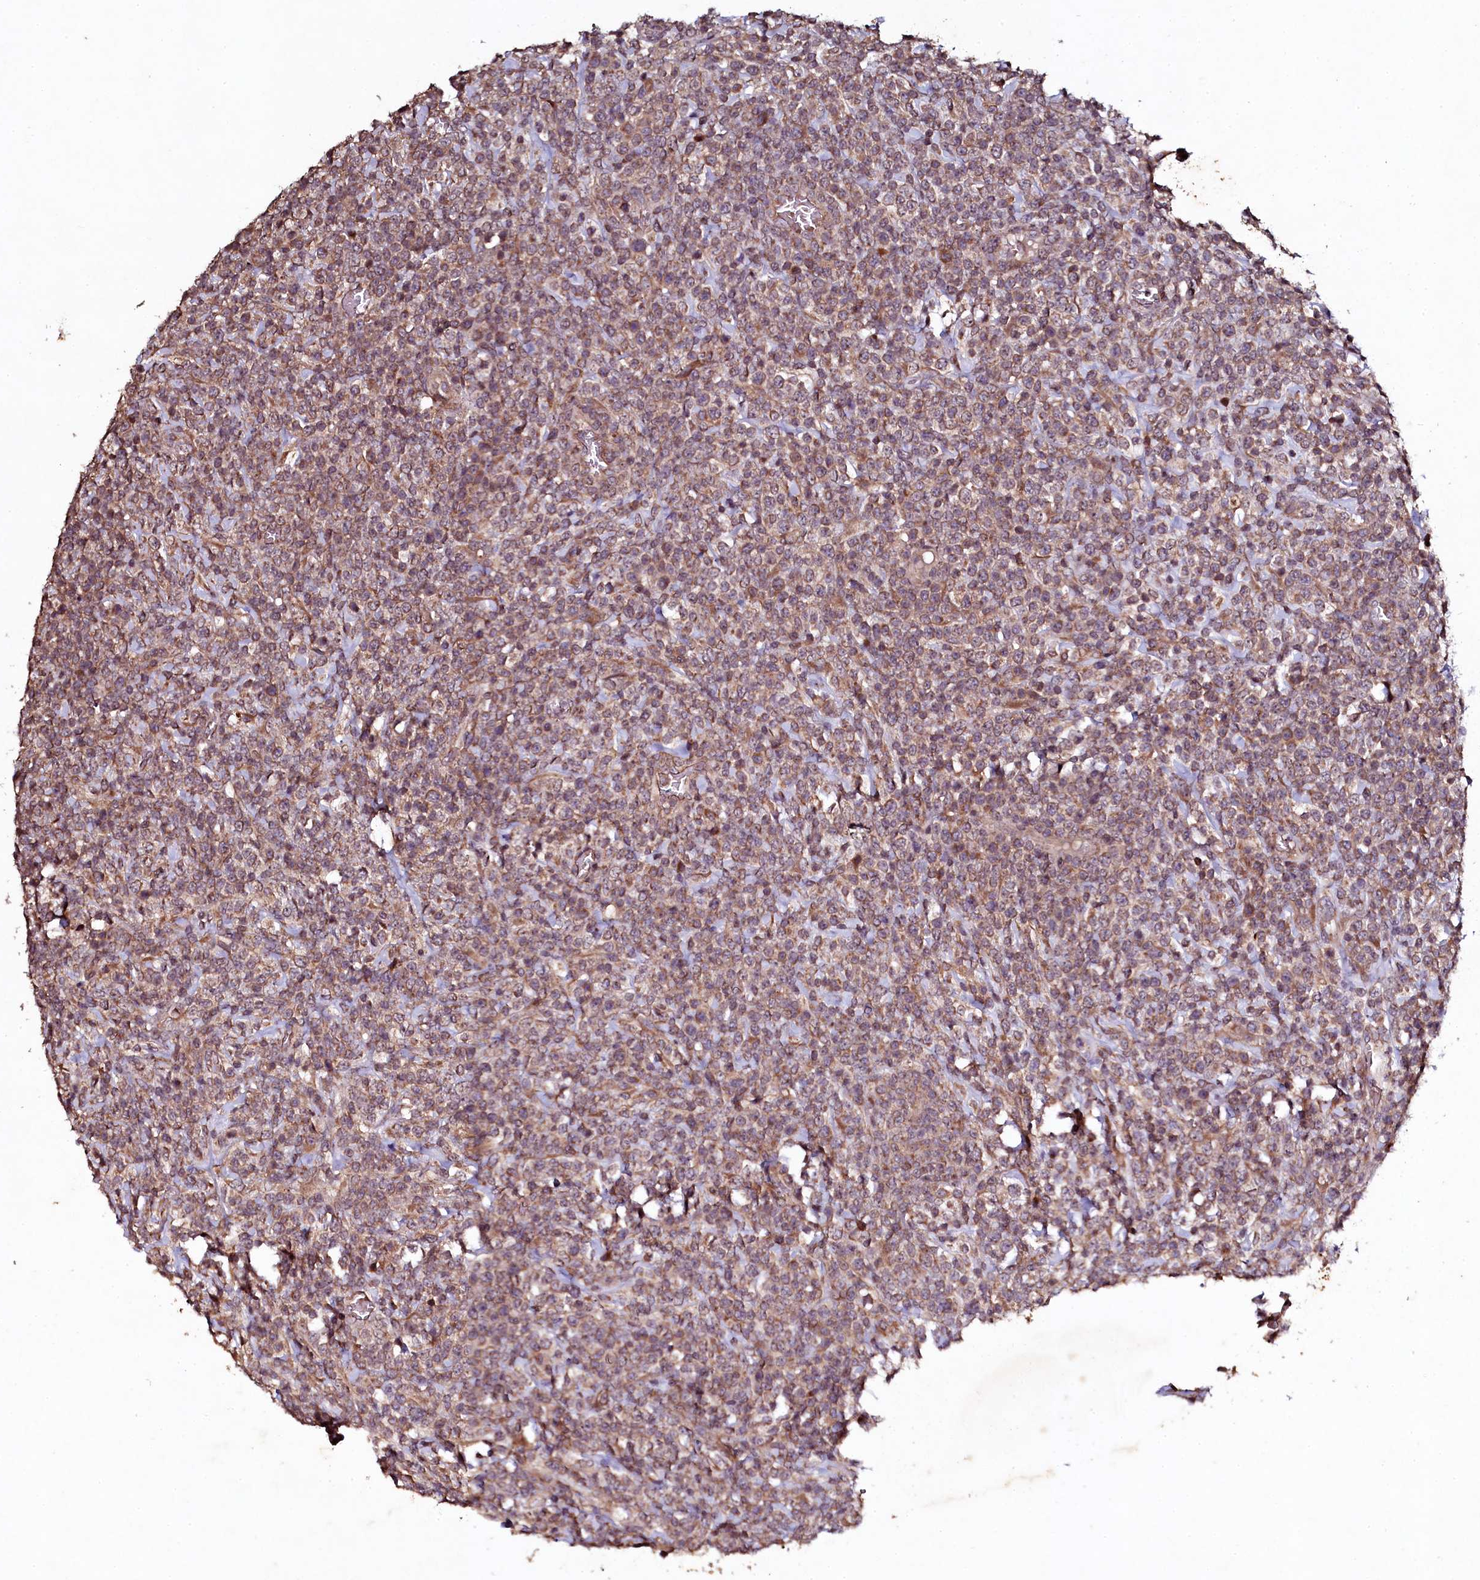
{"staining": {"intensity": "moderate", "quantity": ">75%", "location": "cytoplasmic/membranous"}, "tissue": "lymphoma", "cell_type": "Tumor cells", "image_type": "cancer", "snomed": [{"axis": "morphology", "description": "Malignant lymphoma, non-Hodgkin's type, High grade"}, {"axis": "topography", "description": "Colon"}], "caption": "Immunohistochemical staining of human malignant lymphoma, non-Hodgkin's type (high-grade) reveals medium levels of moderate cytoplasmic/membranous staining in about >75% of tumor cells.", "gene": "SEC24C", "patient": {"sex": "female", "age": 53}}